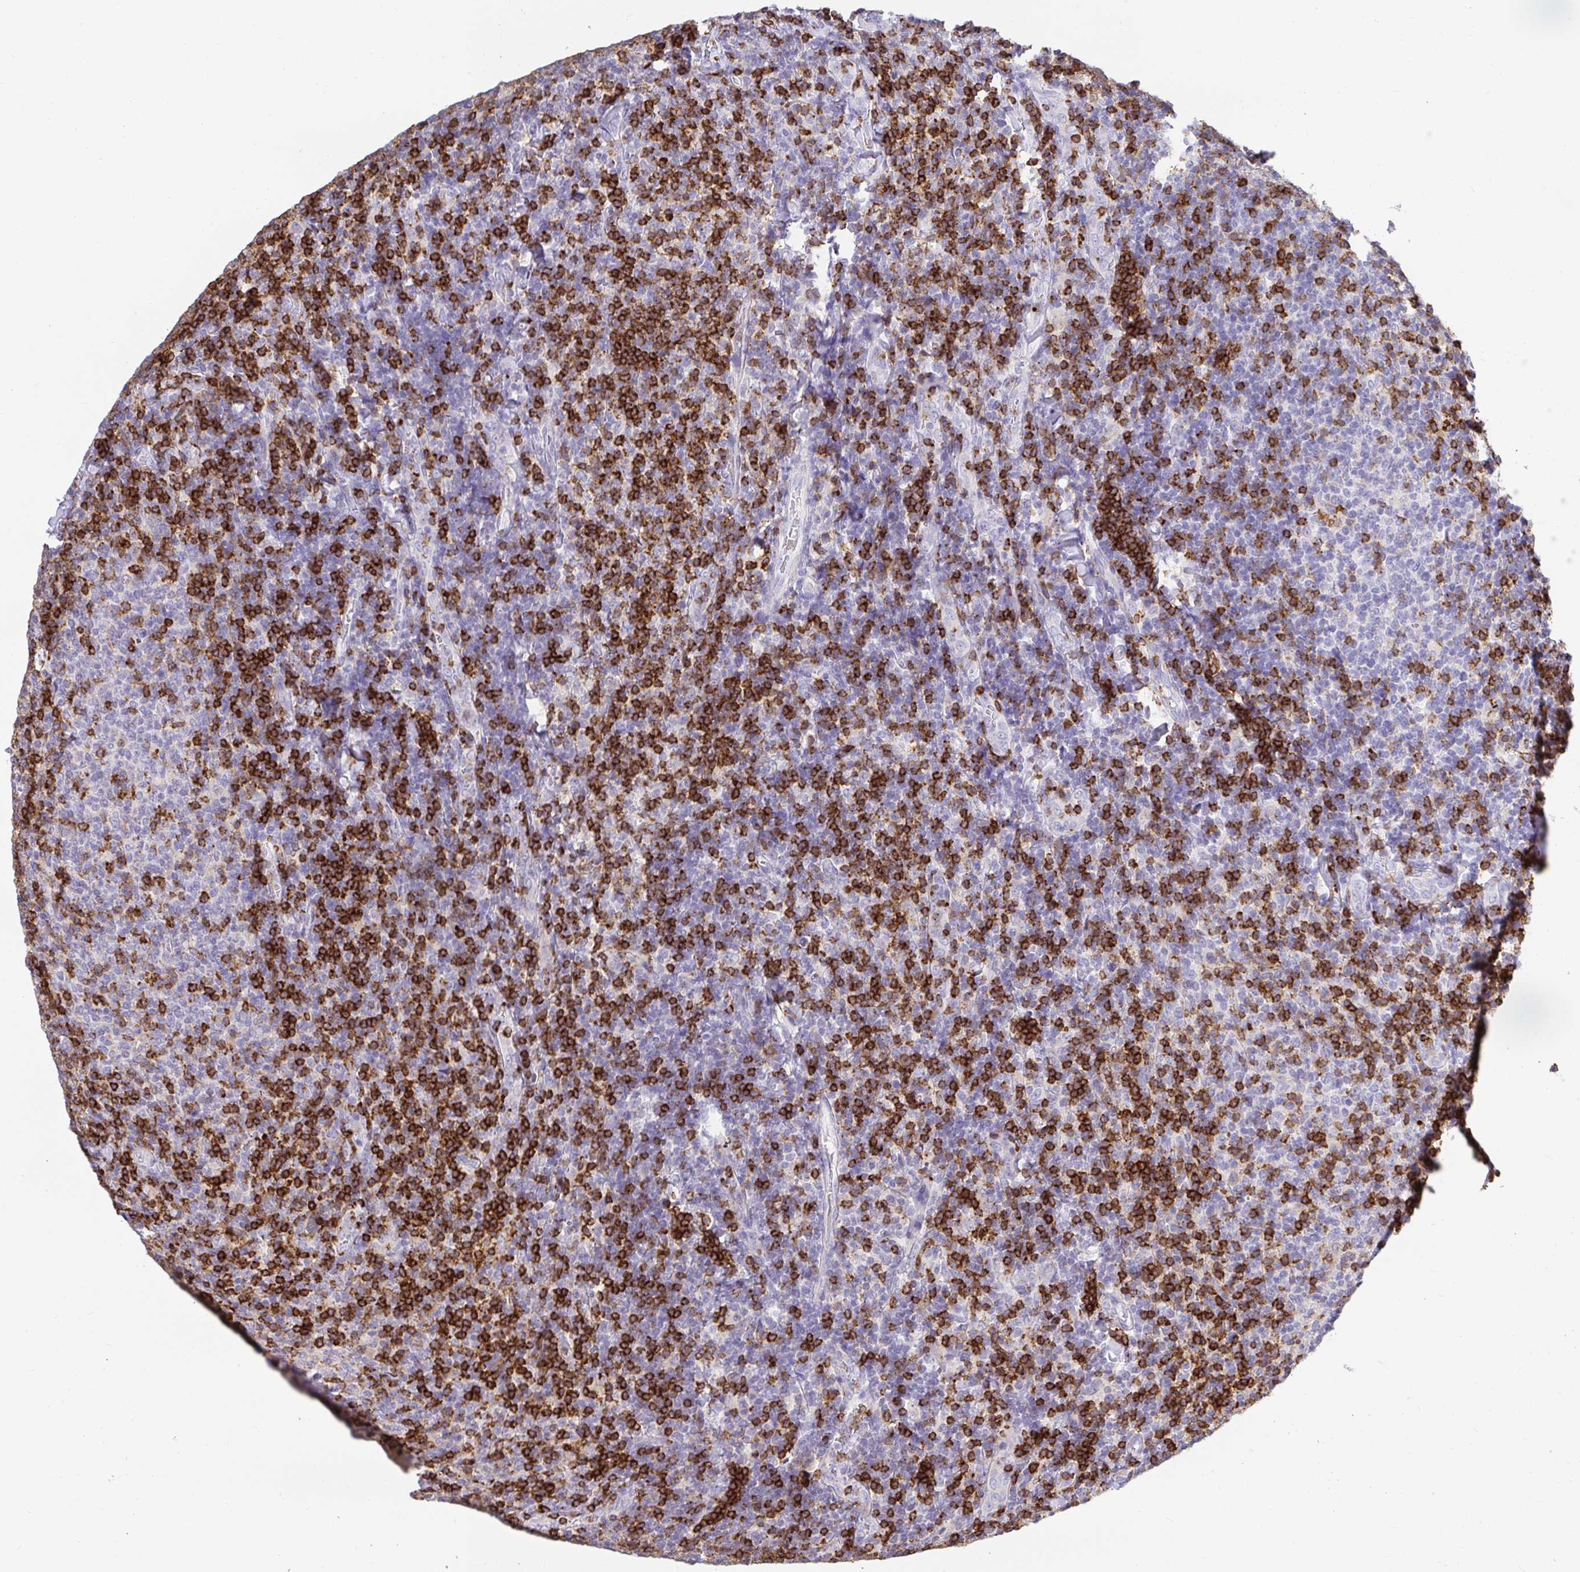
{"staining": {"intensity": "negative", "quantity": "none", "location": "none"}, "tissue": "lymphoma", "cell_type": "Tumor cells", "image_type": "cancer", "snomed": [{"axis": "morphology", "description": "Malignant lymphoma, non-Hodgkin's type, Low grade"}, {"axis": "topography", "description": "Lymph node"}], "caption": "Immunohistochemistry histopathology image of neoplastic tissue: human lymphoma stained with DAB demonstrates no significant protein expression in tumor cells. Brightfield microscopy of immunohistochemistry stained with DAB (brown) and hematoxylin (blue), captured at high magnification.", "gene": "SKAP1", "patient": {"sex": "male", "age": 52}}